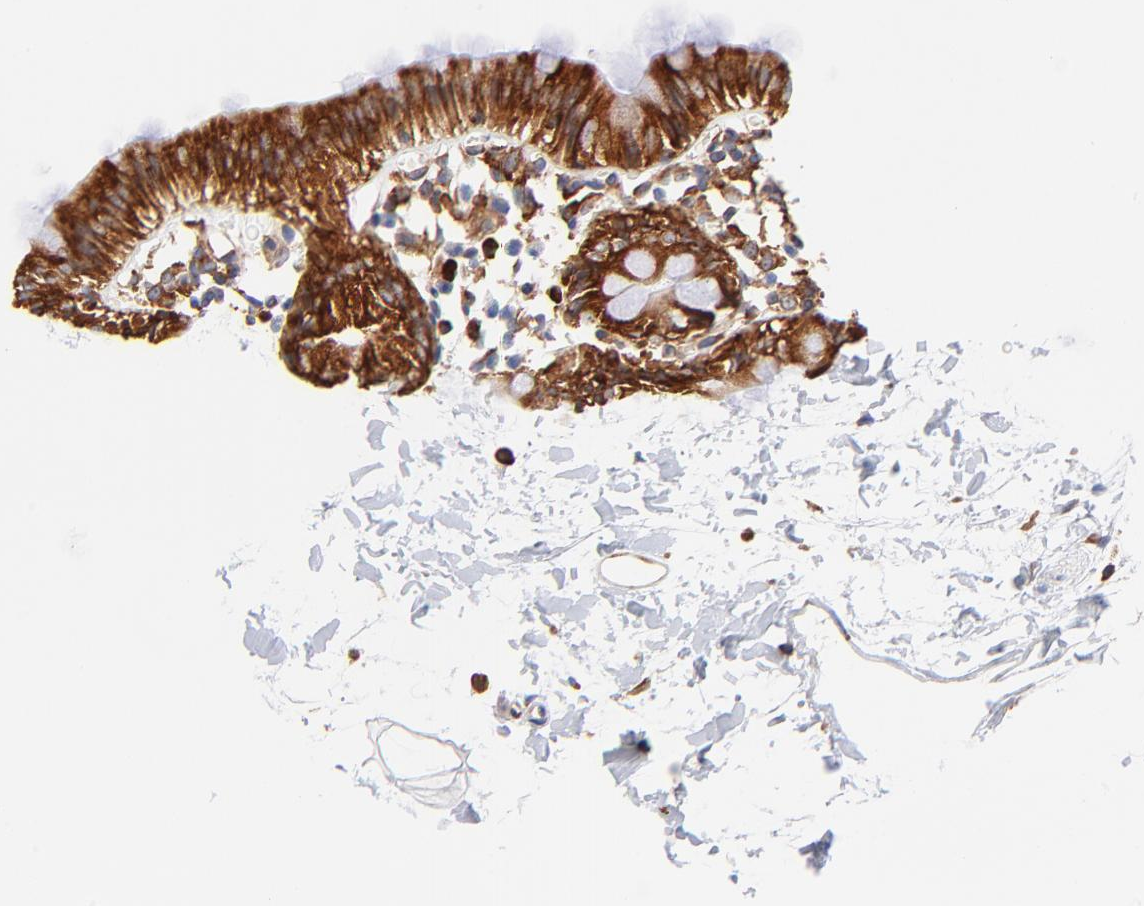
{"staining": {"intensity": "moderate", "quantity": "25%-75%", "location": "cytoplasmic/membranous"}, "tissue": "colon", "cell_type": "Endothelial cells", "image_type": "normal", "snomed": [{"axis": "morphology", "description": "Normal tissue, NOS"}, {"axis": "topography", "description": "Colon"}], "caption": "A brown stain shows moderate cytoplasmic/membranous staining of a protein in endothelial cells of unremarkable colon. (Brightfield microscopy of DAB IHC at high magnification).", "gene": "RPL27", "patient": {"sex": "male", "age": 14}}